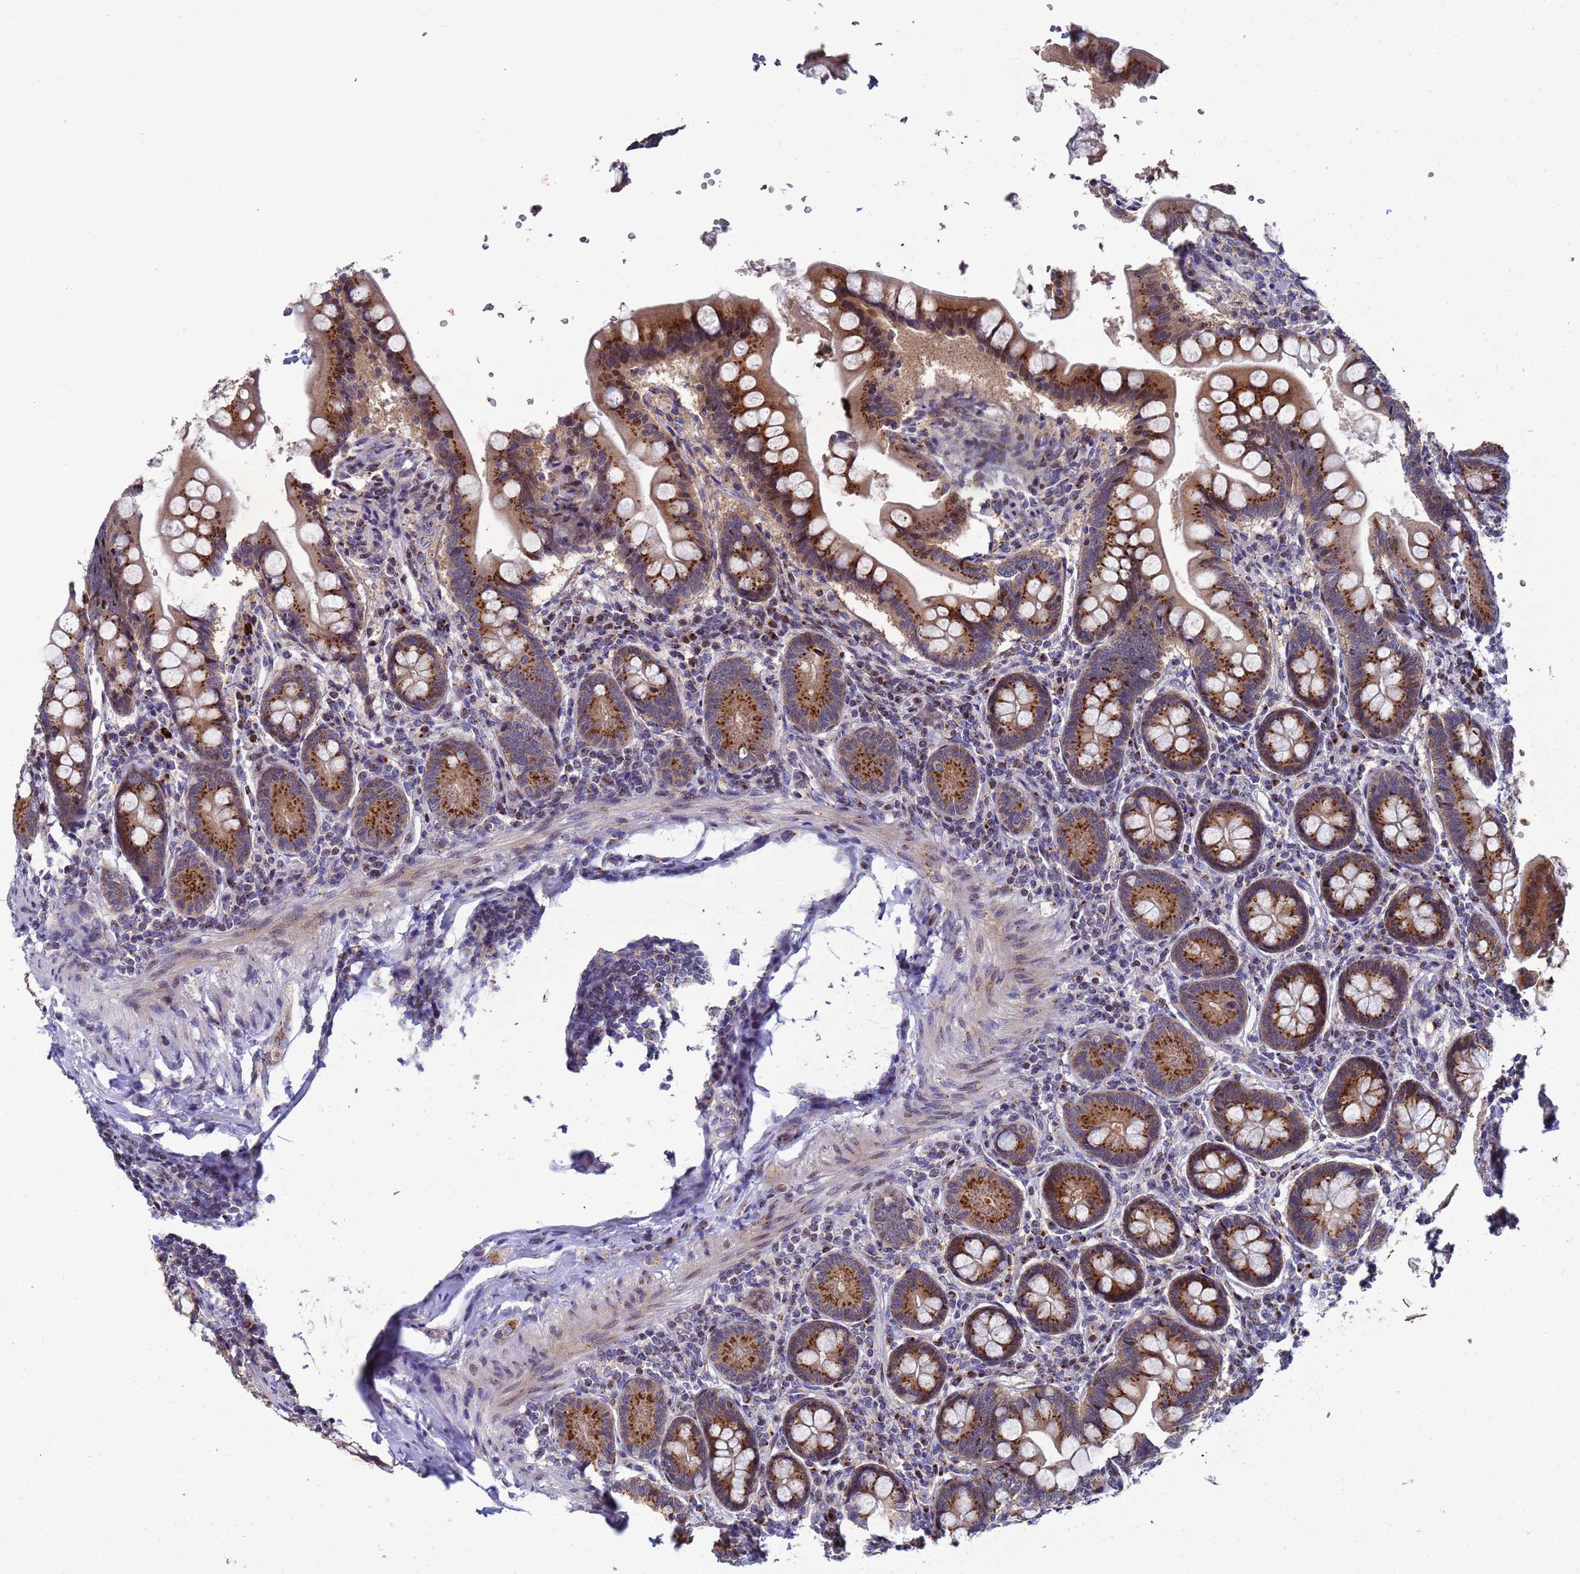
{"staining": {"intensity": "moderate", "quantity": ">75%", "location": "cytoplasmic/membranous"}, "tissue": "small intestine", "cell_type": "Glandular cells", "image_type": "normal", "snomed": [{"axis": "morphology", "description": "Normal tissue, NOS"}, {"axis": "topography", "description": "Small intestine"}], "caption": "Protein staining by IHC demonstrates moderate cytoplasmic/membranous staining in approximately >75% of glandular cells in benign small intestine. (DAB IHC, brown staining for protein, blue staining for nuclei).", "gene": "NSUN6", "patient": {"sex": "male", "age": 7}}